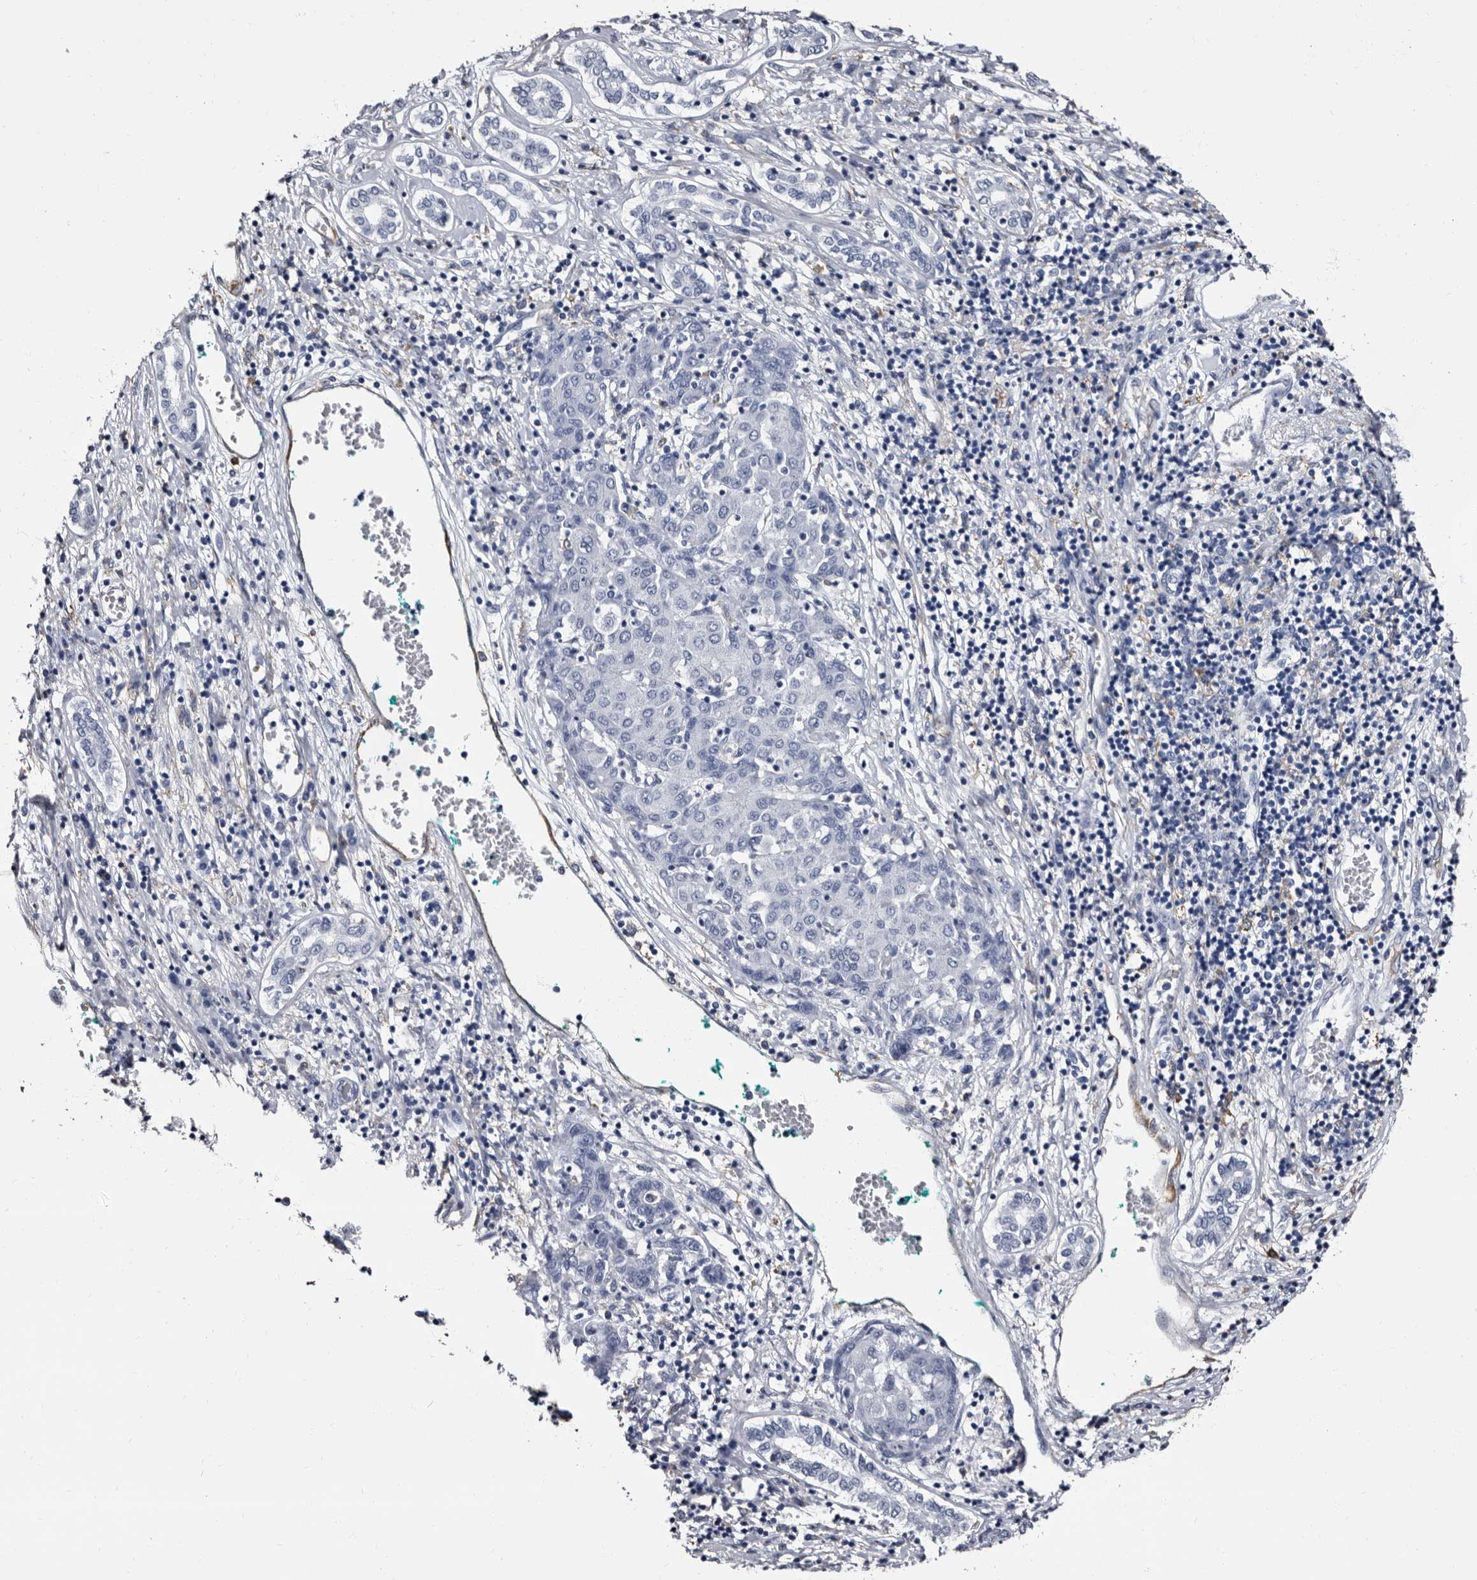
{"staining": {"intensity": "negative", "quantity": "none", "location": "none"}, "tissue": "liver cancer", "cell_type": "Tumor cells", "image_type": "cancer", "snomed": [{"axis": "morphology", "description": "Carcinoma, Hepatocellular, NOS"}, {"axis": "topography", "description": "Liver"}], "caption": "Protein analysis of liver cancer reveals no significant expression in tumor cells.", "gene": "EPB41L3", "patient": {"sex": "male", "age": 65}}